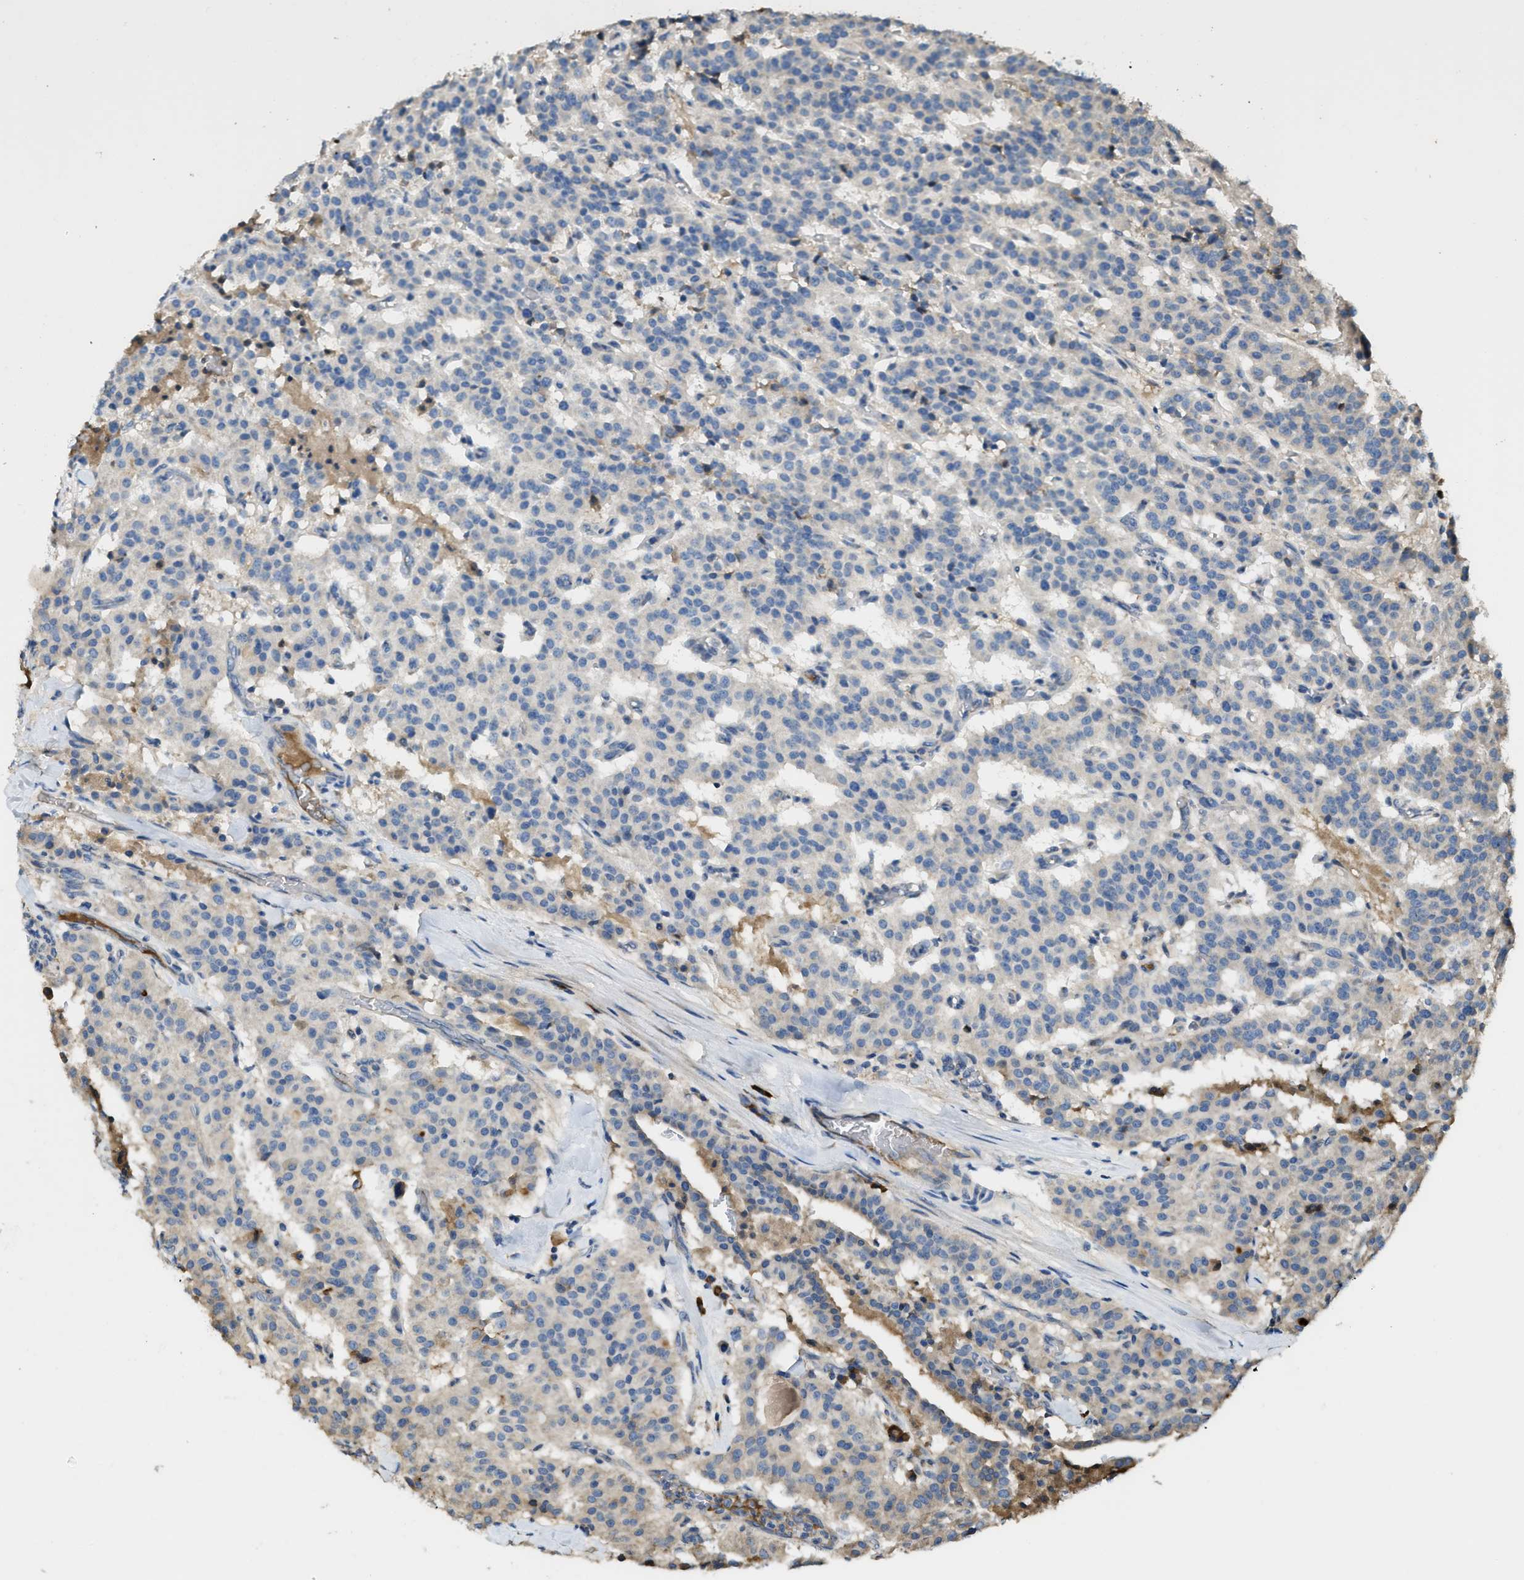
{"staining": {"intensity": "moderate", "quantity": "<25%", "location": "cytoplasmic/membranous"}, "tissue": "carcinoid", "cell_type": "Tumor cells", "image_type": "cancer", "snomed": [{"axis": "morphology", "description": "Carcinoid, malignant, NOS"}, {"axis": "topography", "description": "Lung"}], "caption": "Brown immunohistochemical staining in malignant carcinoid shows moderate cytoplasmic/membranous expression in approximately <25% of tumor cells.", "gene": "RIPK2", "patient": {"sex": "male", "age": 30}}